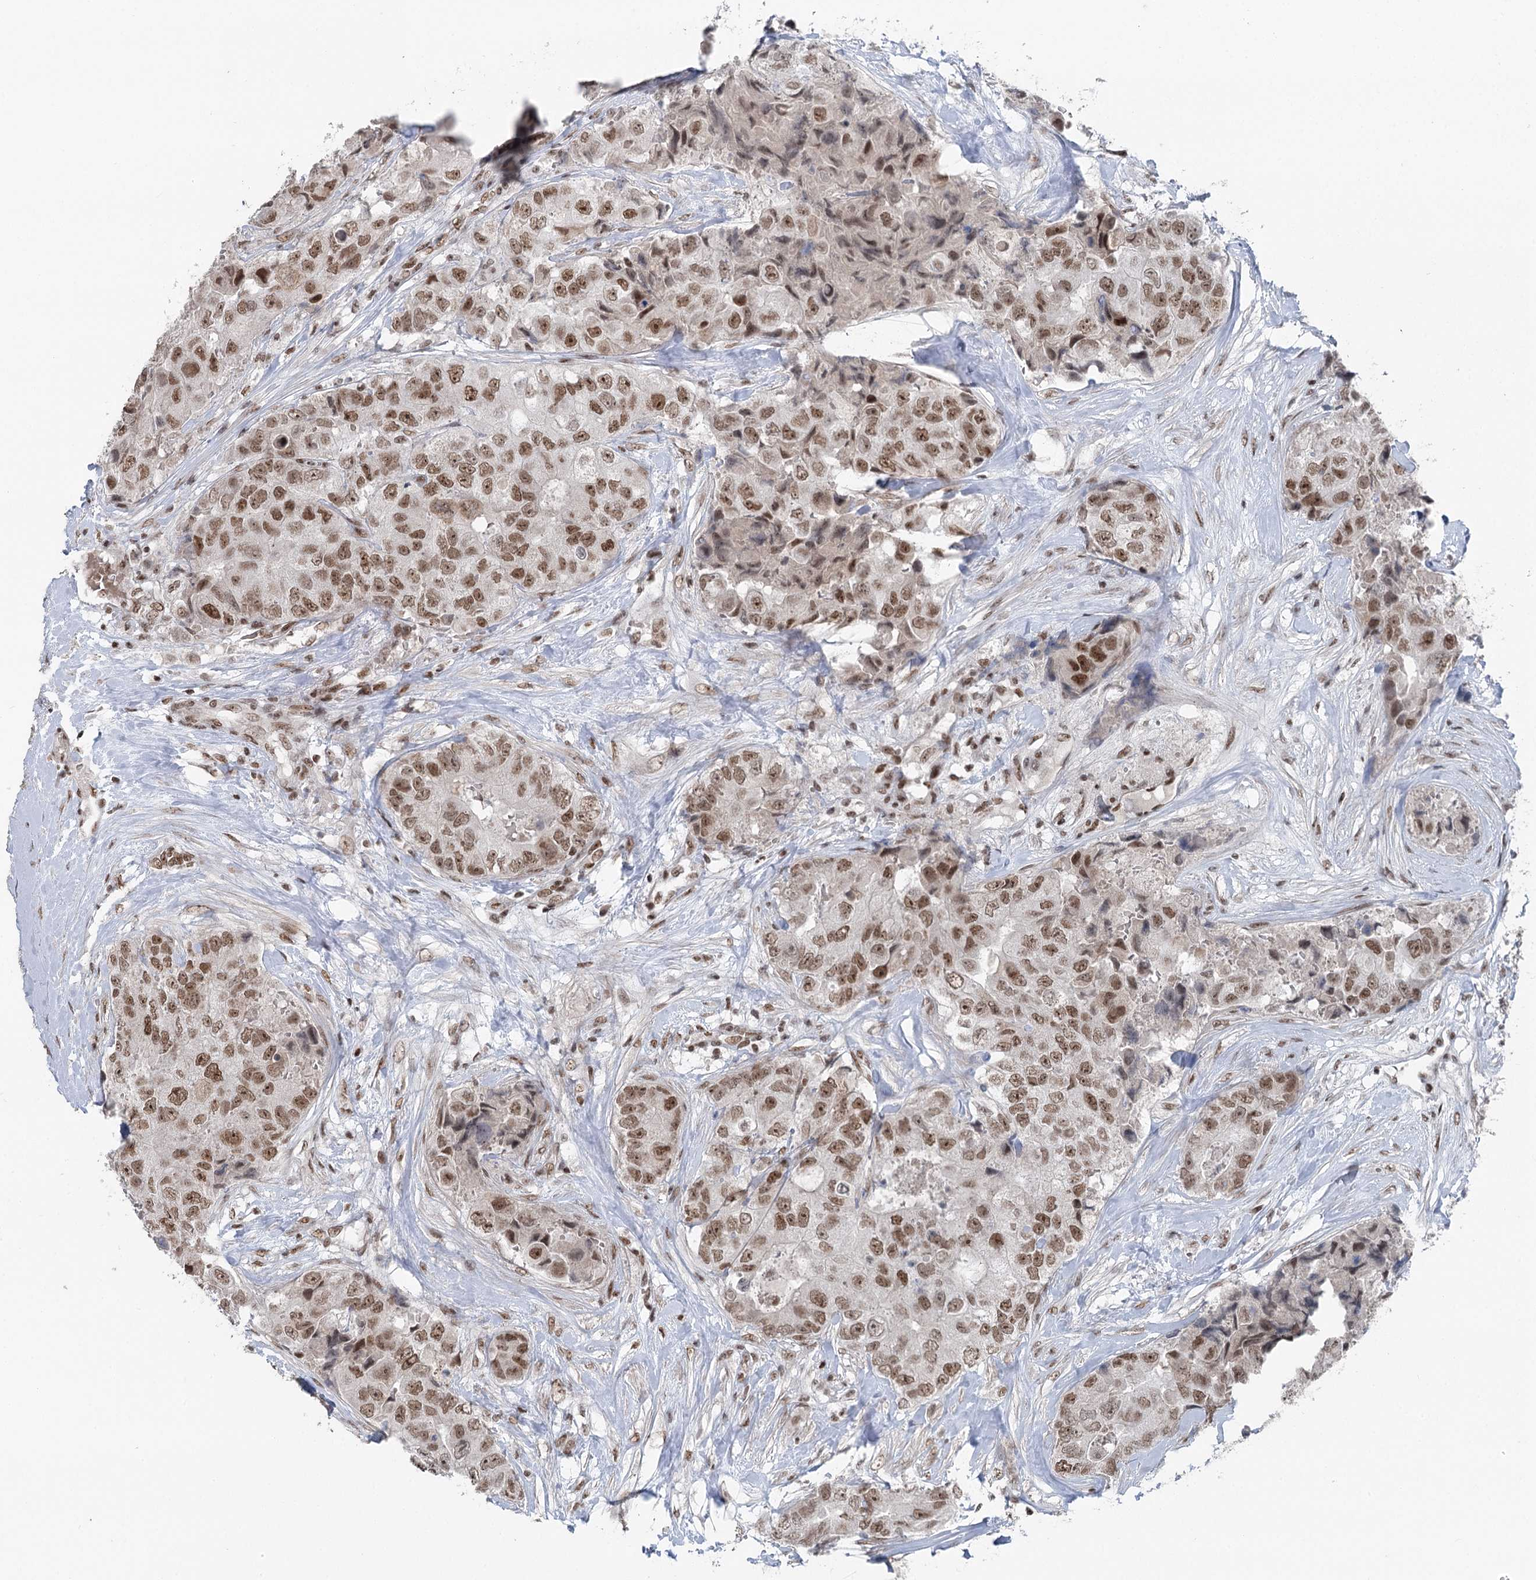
{"staining": {"intensity": "moderate", "quantity": ">75%", "location": "nuclear"}, "tissue": "breast cancer", "cell_type": "Tumor cells", "image_type": "cancer", "snomed": [{"axis": "morphology", "description": "Duct carcinoma"}, {"axis": "topography", "description": "Breast"}], "caption": "Tumor cells show medium levels of moderate nuclear positivity in approximately >75% of cells in breast cancer.", "gene": "CGGBP1", "patient": {"sex": "female", "age": 62}}